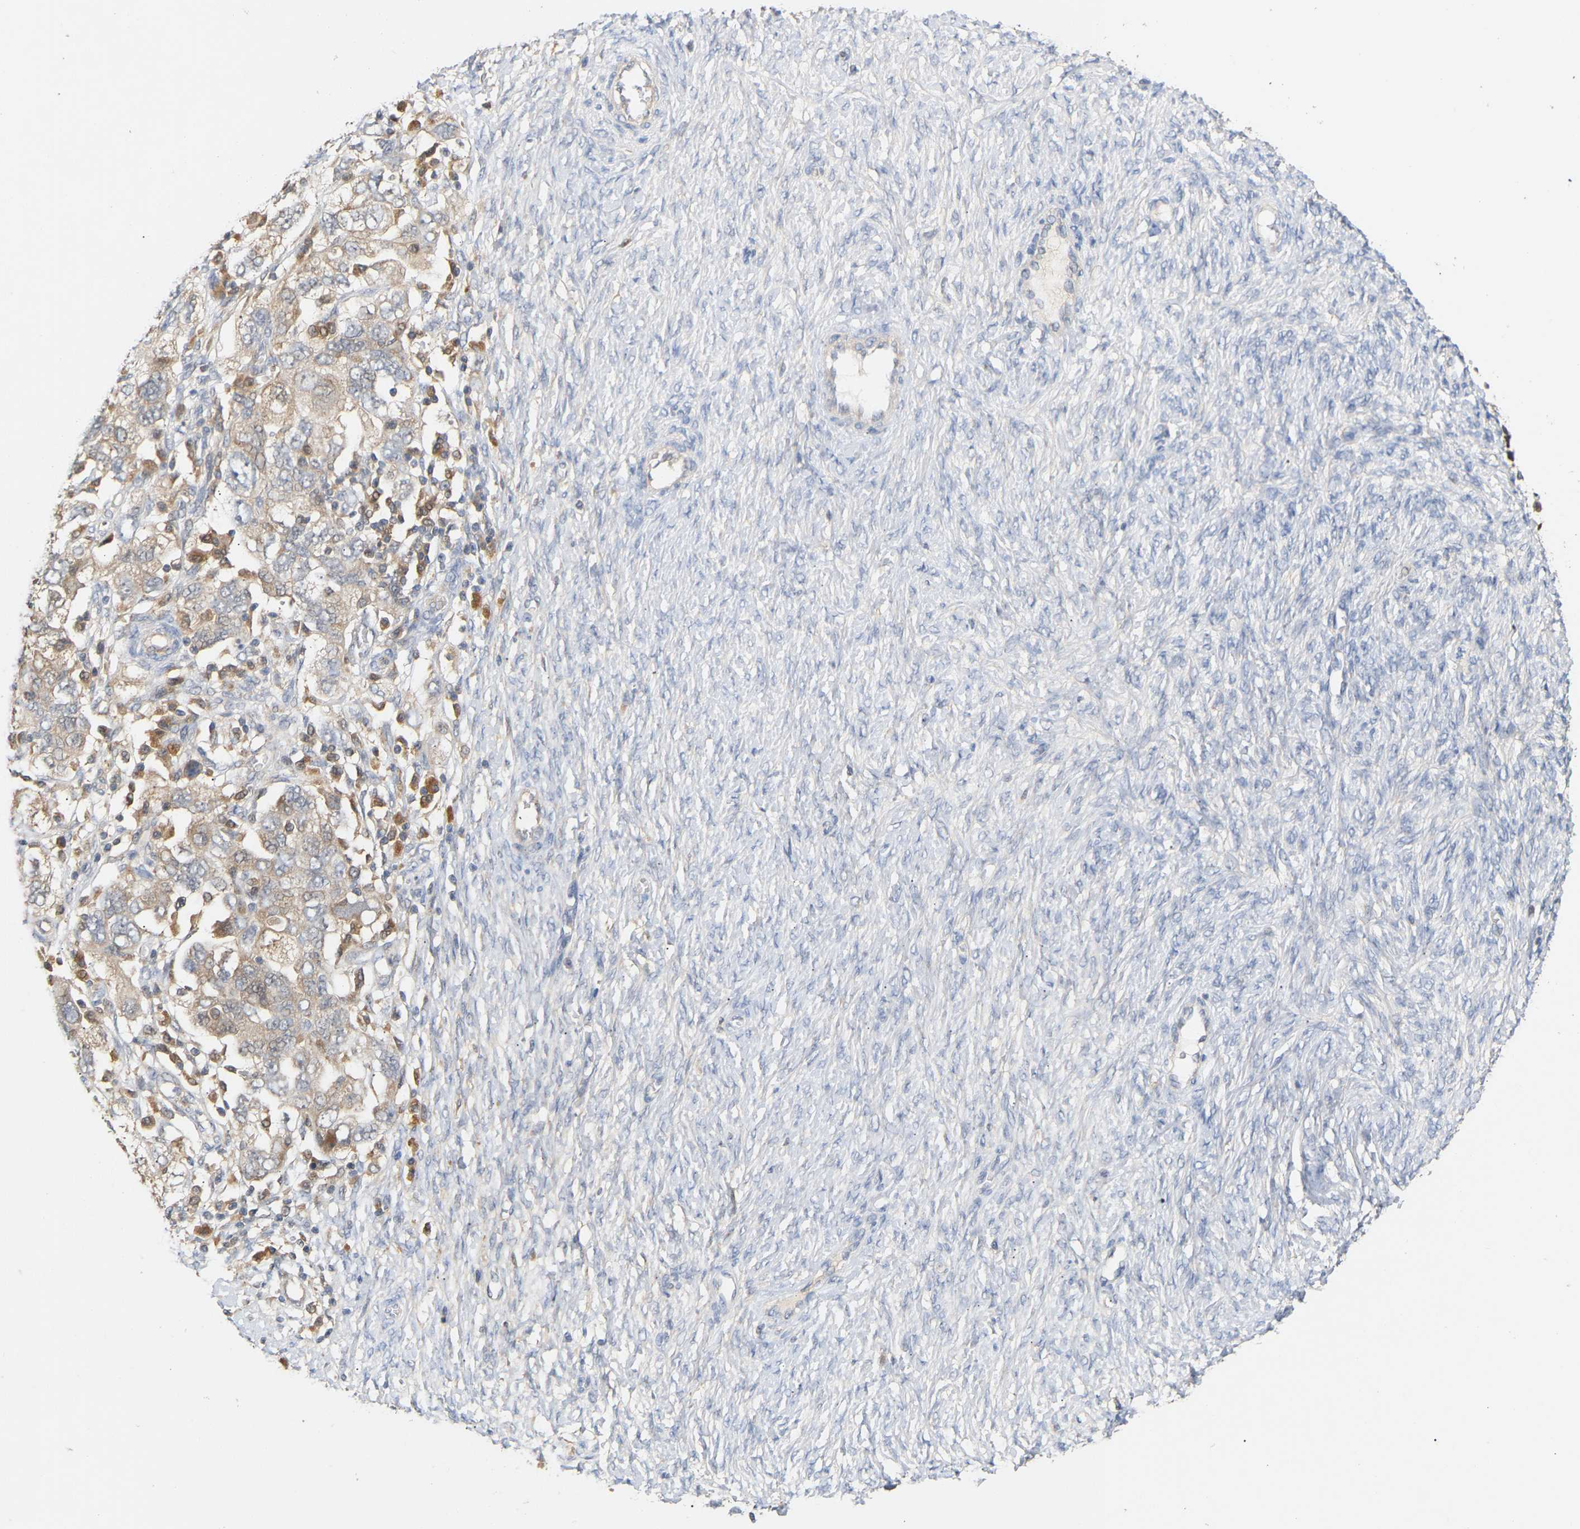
{"staining": {"intensity": "weak", "quantity": ">75%", "location": "cytoplasmic/membranous"}, "tissue": "ovarian cancer", "cell_type": "Tumor cells", "image_type": "cancer", "snomed": [{"axis": "morphology", "description": "Carcinoma, NOS"}, {"axis": "morphology", "description": "Cystadenocarcinoma, serous, NOS"}, {"axis": "topography", "description": "Ovary"}], "caption": "The immunohistochemical stain highlights weak cytoplasmic/membranous positivity in tumor cells of ovarian serous cystadenocarcinoma tissue. Ihc stains the protein of interest in brown and the nuclei are stained blue.", "gene": "TPMT", "patient": {"sex": "female", "age": 69}}